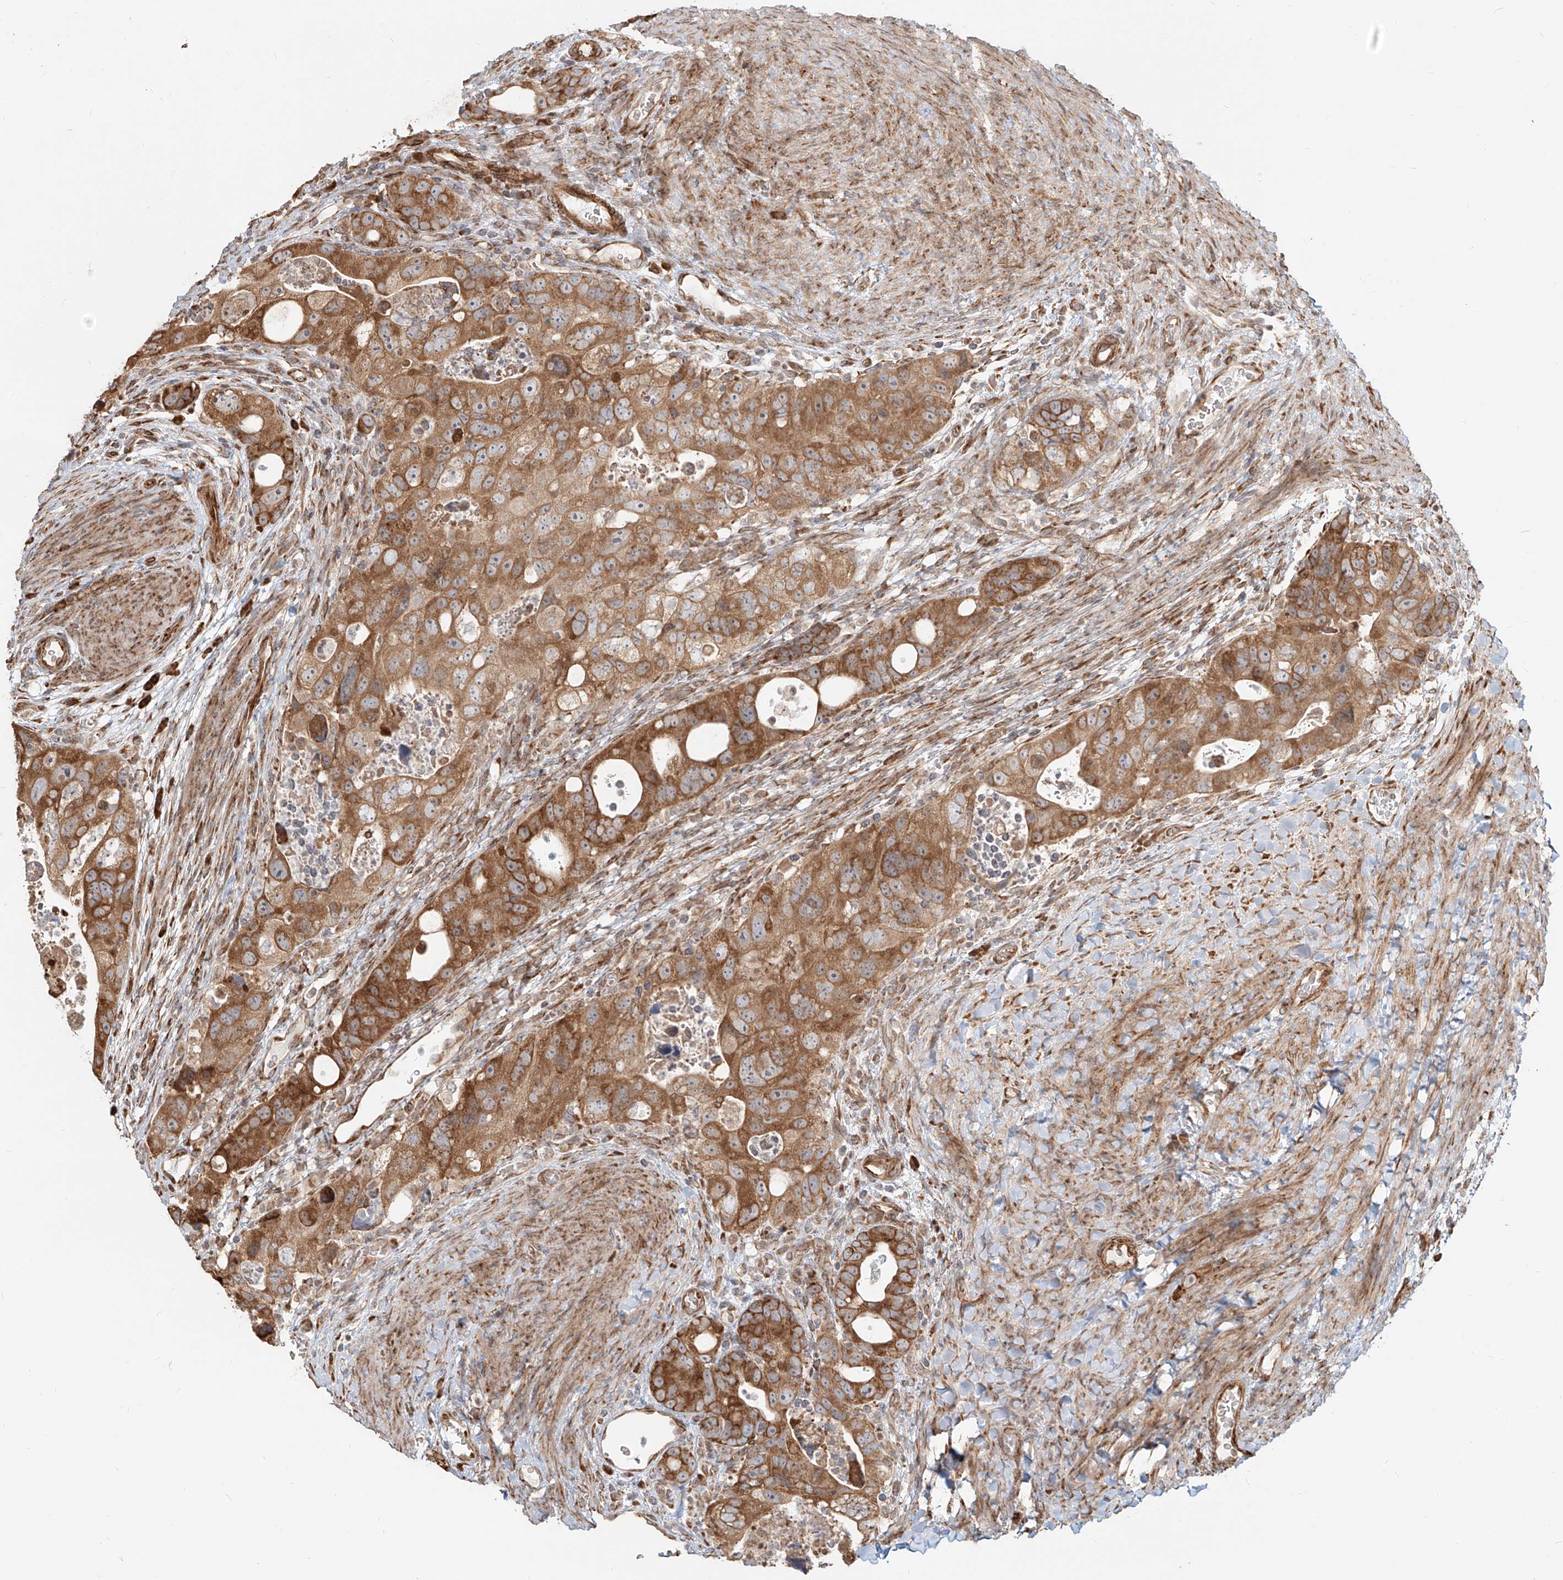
{"staining": {"intensity": "moderate", "quantity": ">75%", "location": "cytoplasmic/membranous"}, "tissue": "colorectal cancer", "cell_type": "Tumor cells", "image_type": "cancer", "snomed": [{"axis": "morphology", "description": "Adenocarcinoma, NOS"}, {"axis": "topography", "description": "Rectum"}], "caption": "This micrograph displays IHC staining of human colorectal adenocarcinoma, with medium moderate cytoplasmic/membranous staining in about >75% of tumor cells.", "gene": "UBE2K", "patient": {"sex": "male", "age": 59}}